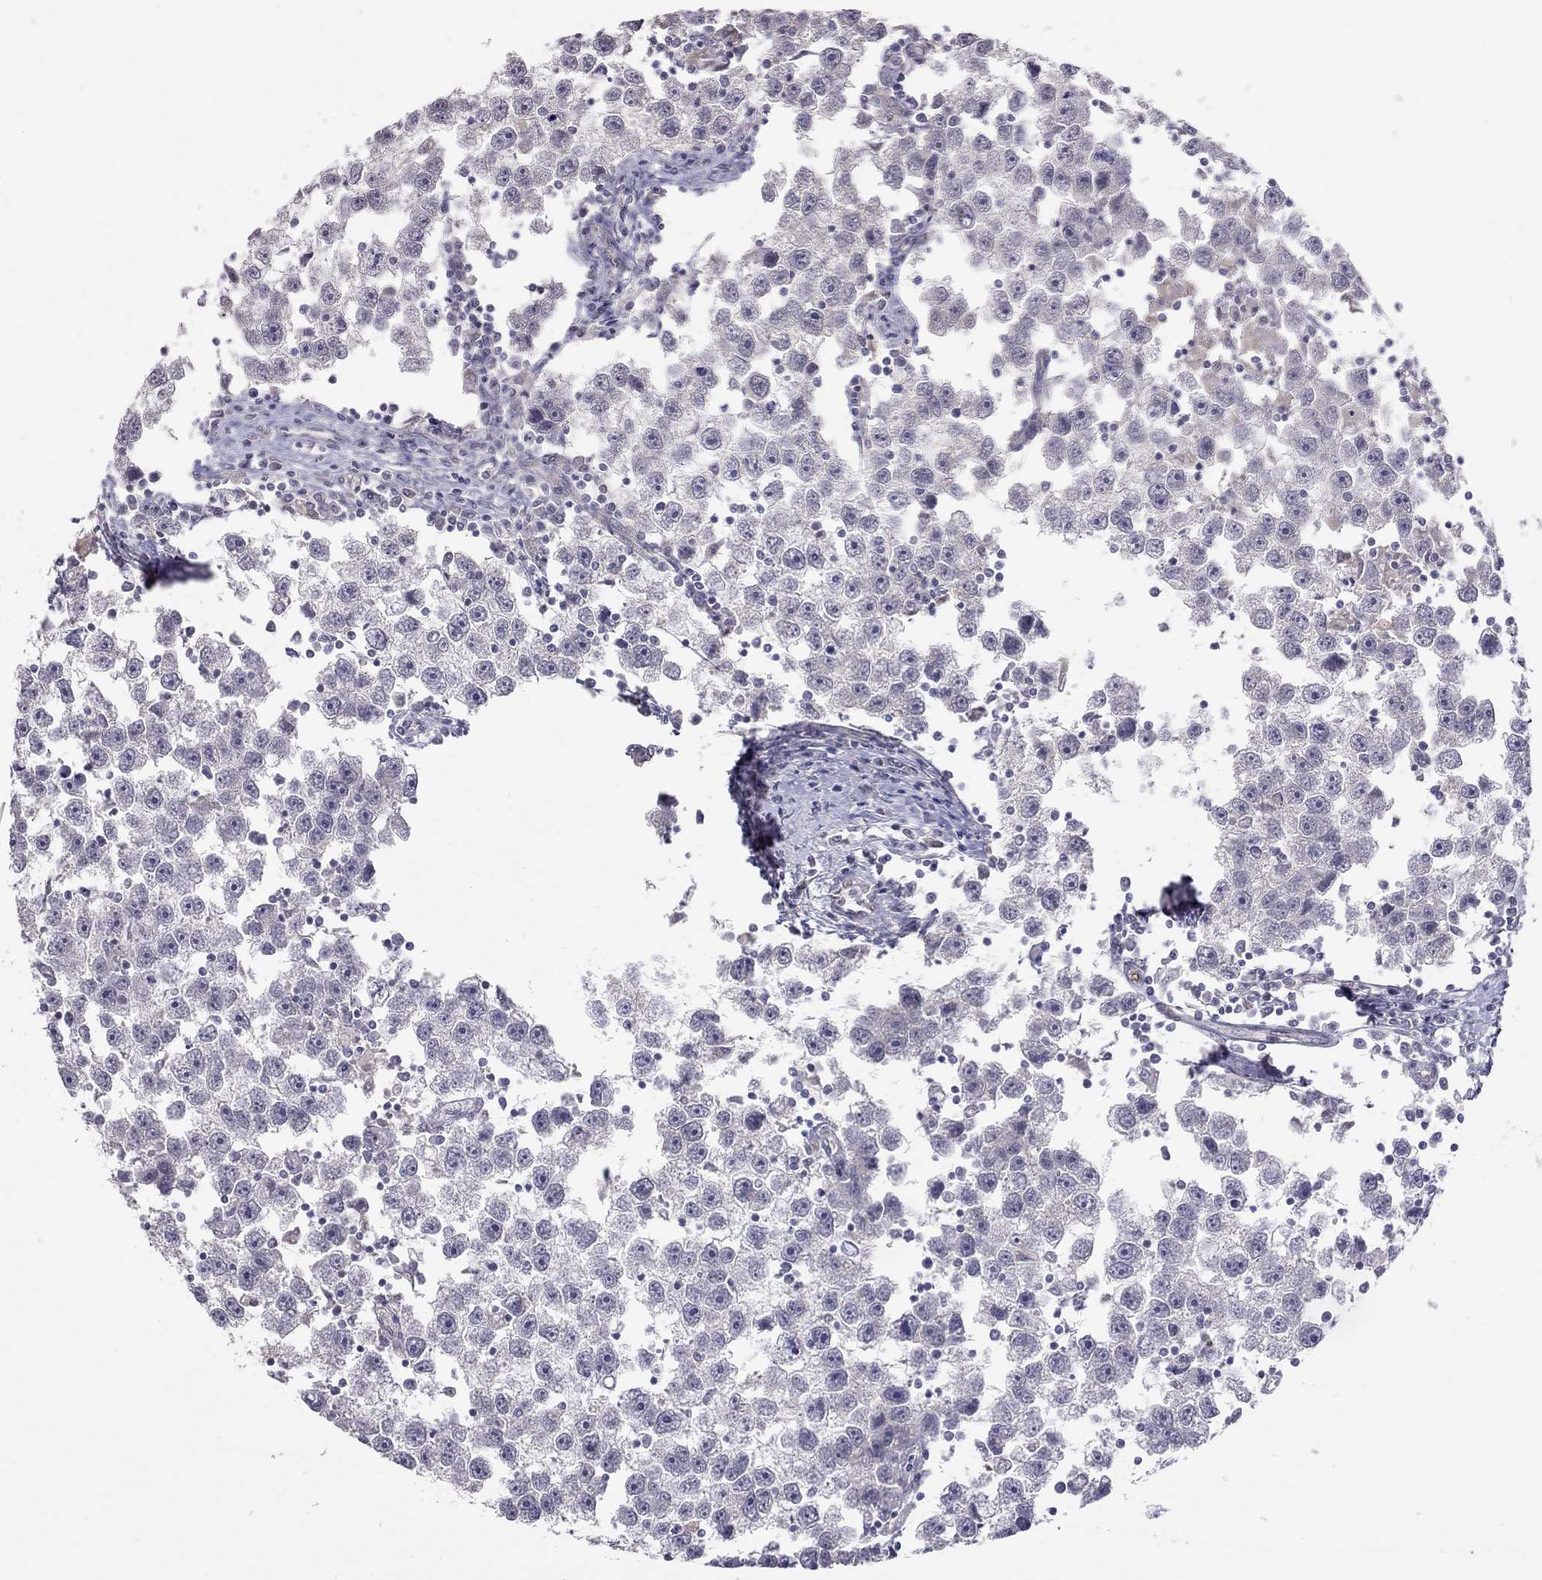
{"staining": {"intensity": "negative", "quantity": "none", "location": "none"}, "tissue": "testis cancer", "cell_type": "Tumor cells", "image_type": "cancer", "snomed": [{"axis": "morphology", "description": "Seminoma, NOS"}, {"axis": "topography", "description": "Testis"}], "caption": "DAB immunohistochemical staining of seminoma (testis) displays no significant expression in tumor cells.", "gene": "LRIT3", "patient": {"sex": "male", "age": 30}}